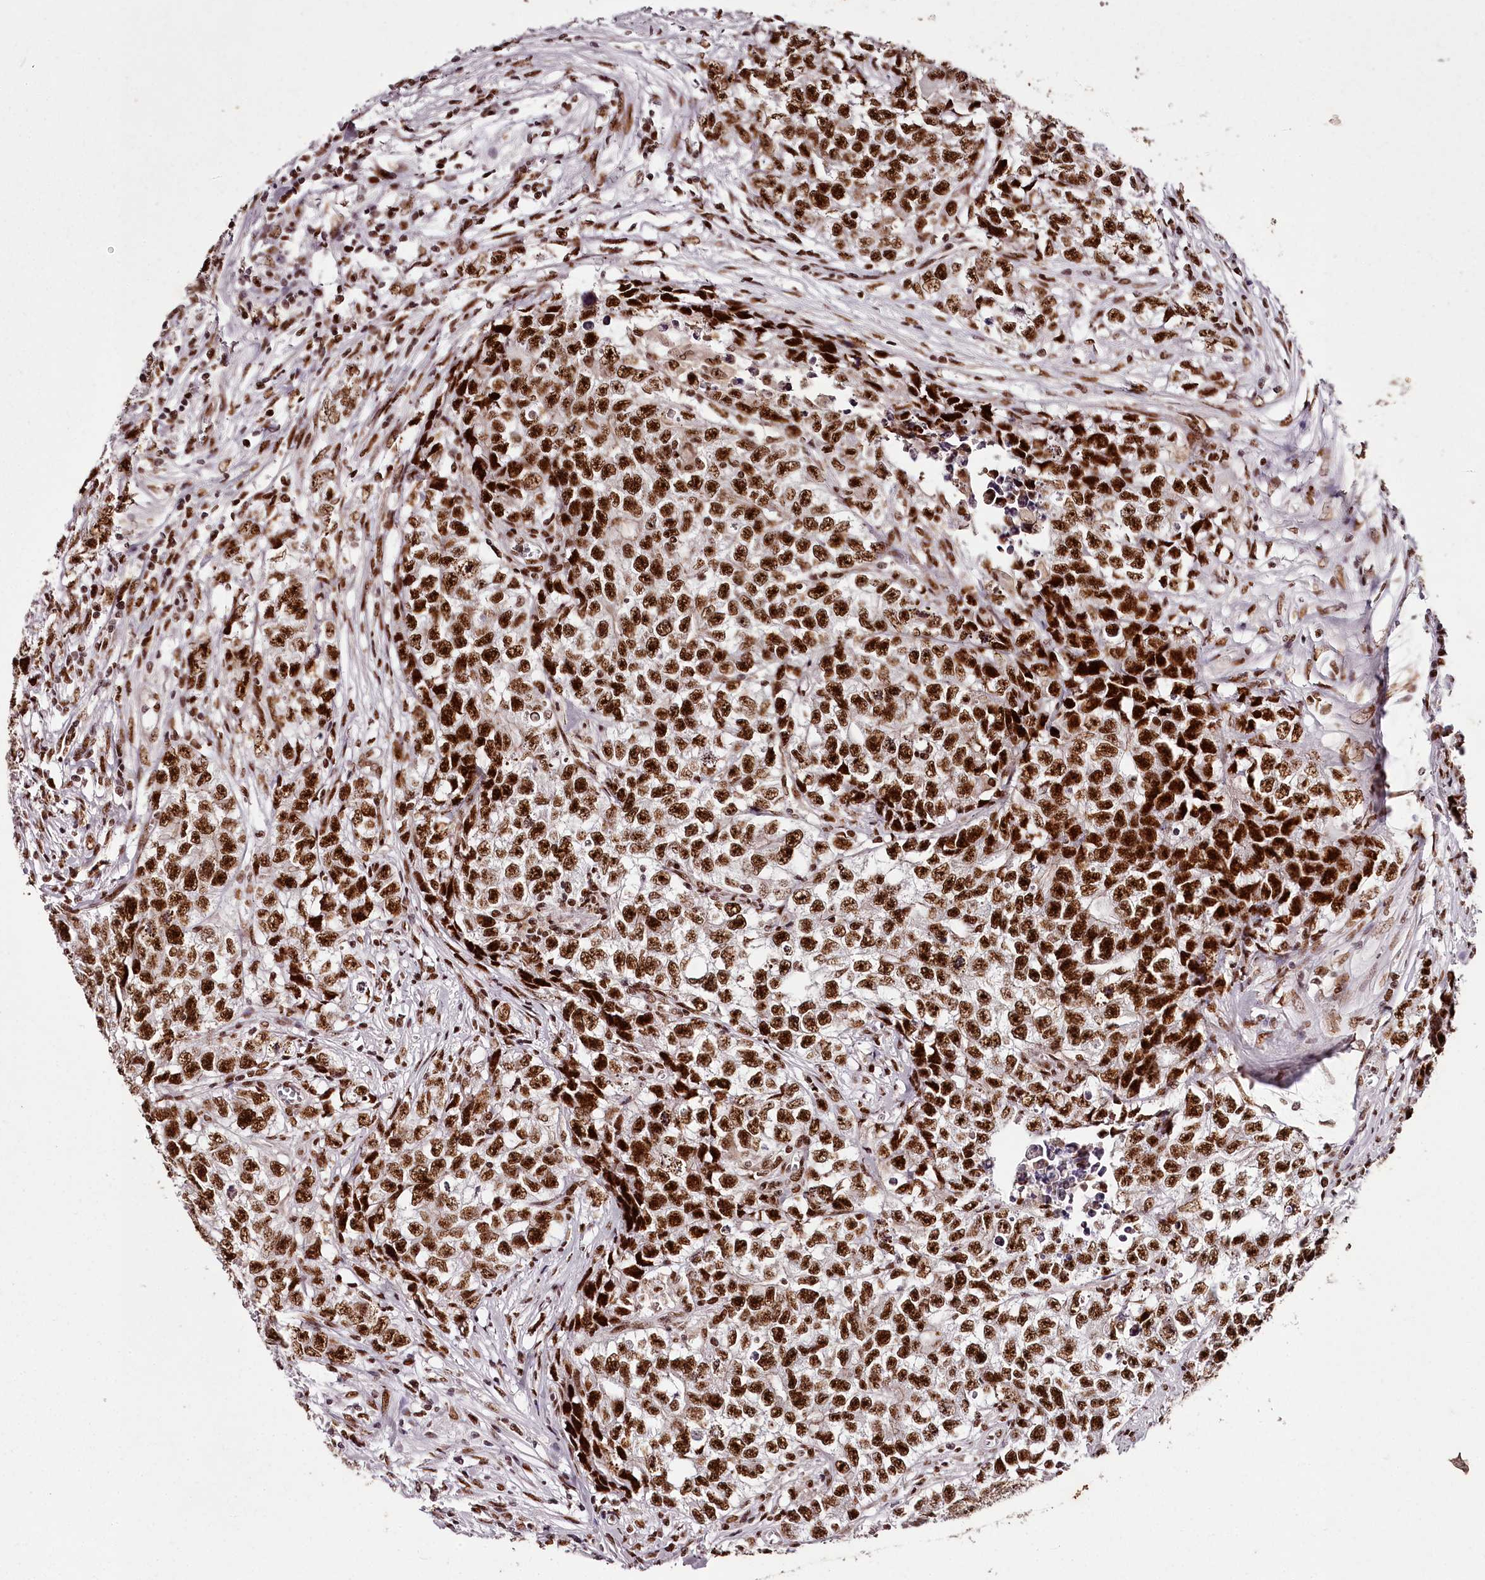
{"staining": {"intensity": "strong", "quantity": ">75%", "location": "nuclear"}, "tissue": "testis cancer", "cell_type": "Tumor cells", "image_type": "cancer", "snomed": [{"axis": "morphology", "description": "Seminoma, NOS"}, {"axis": "morphology", "description": "Carcinoma, Embryonal, NOS"}, {"axis": "topography", "description": "Testis"}], "caption": "DAB (3,3'-diaminobenzidine) immunohistochemical staining of embryonal carcinoma (testis) exhibits strong nuclear protein expression in approximately >75% of tumor cells.", "gene": "PSPC1", "patient": {"sex": "male", "age": 43}}